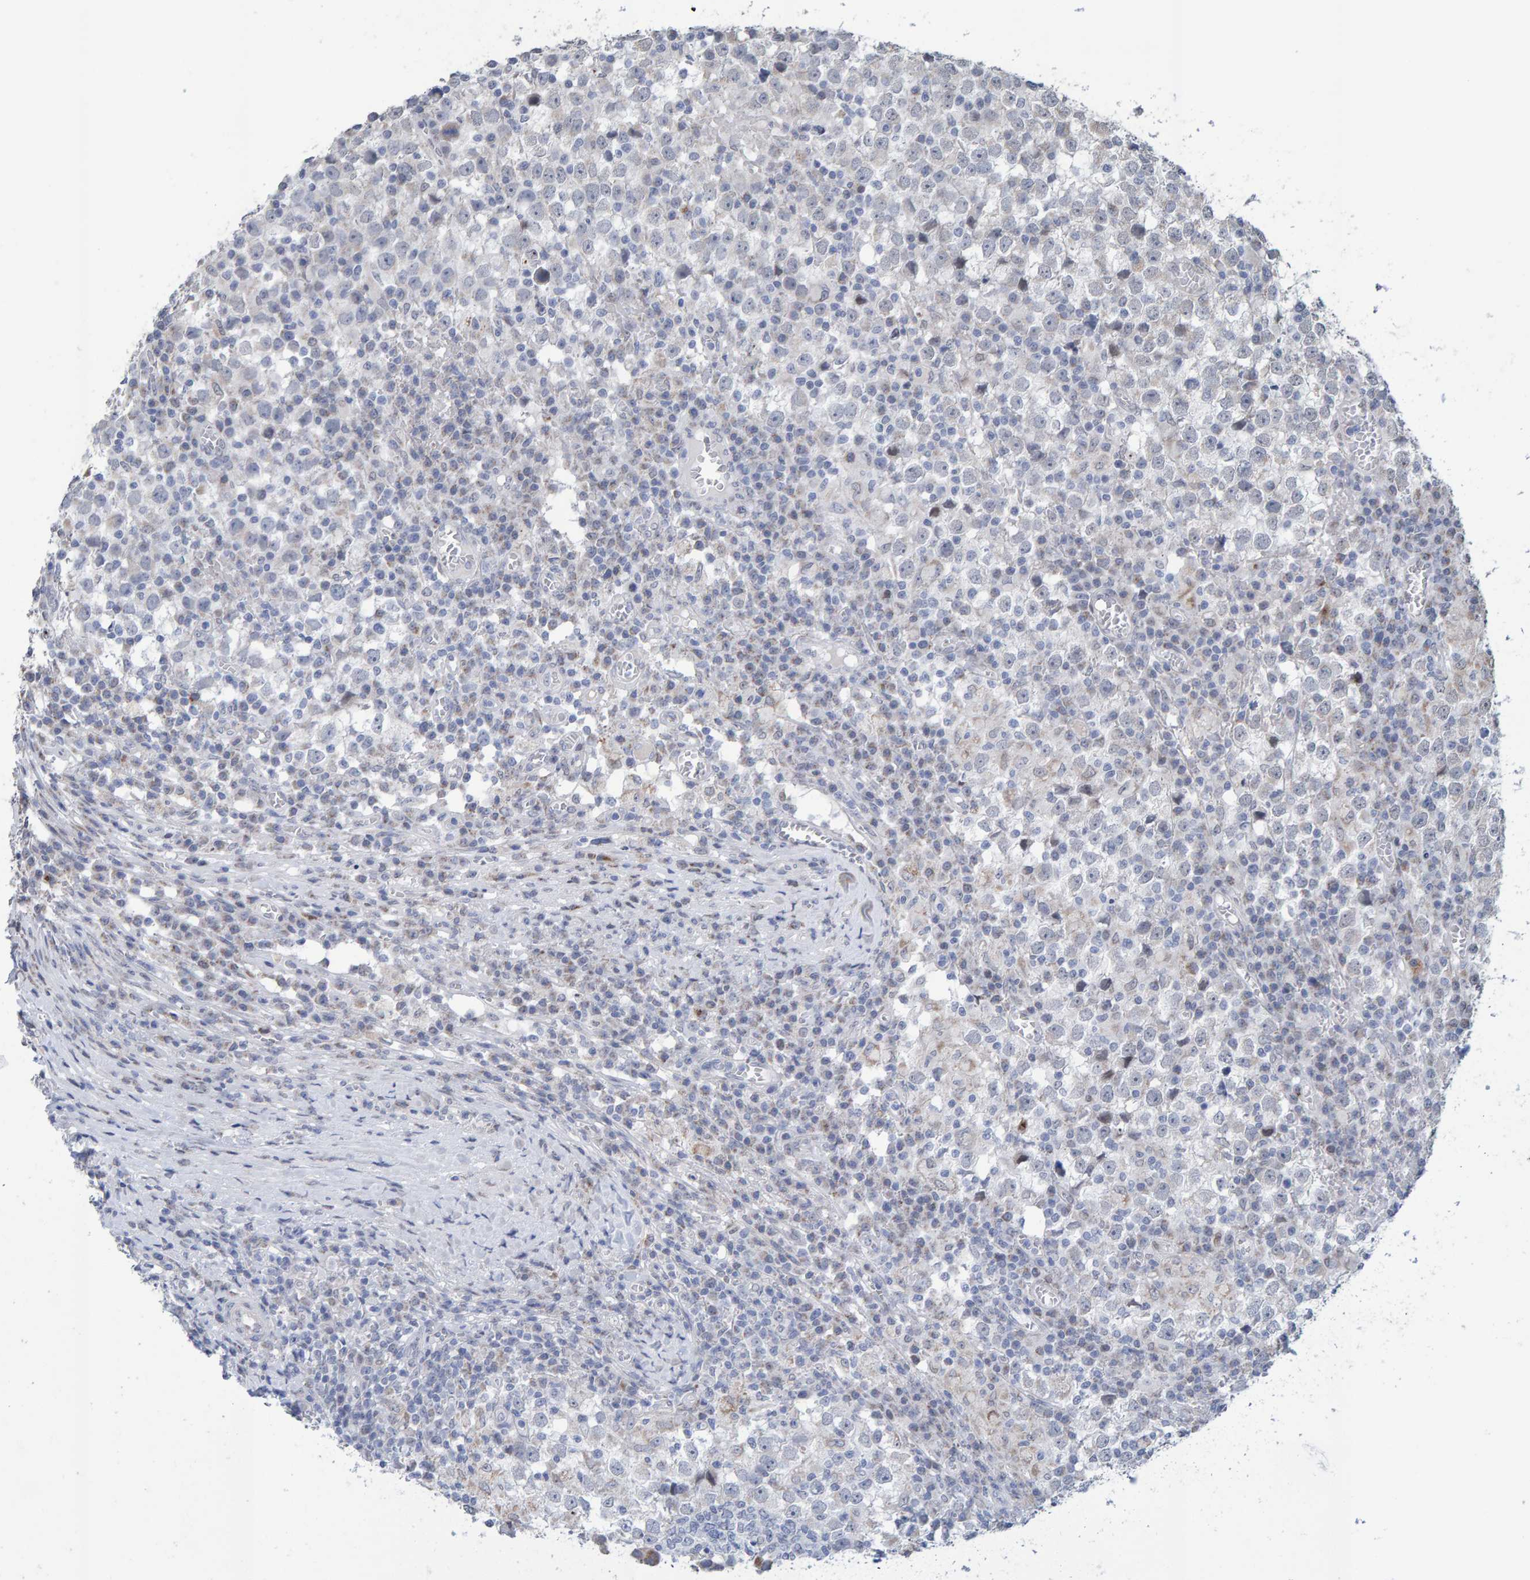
{"staining": {"intensity": "negative", "quantity": "none", "location": "none"}, "tissue": "testis cancer", "cell_type": "Tumor cells", "image_type": "cancer", "snomed": [{"axis": "morphology", "description": "Seminoma, NOS"}, {"axis": "topography", "description": "Testis"}], "caption": "High magnification brightfield microscopy of testis seminoma stained with DAB (3,3'-diaminobenzidine) (brown) and counterstained with hematoxylin (blue): tumor cells show no significant staining.", "gene": "USP43", "patient": {"sex": "male", "age": 65}}